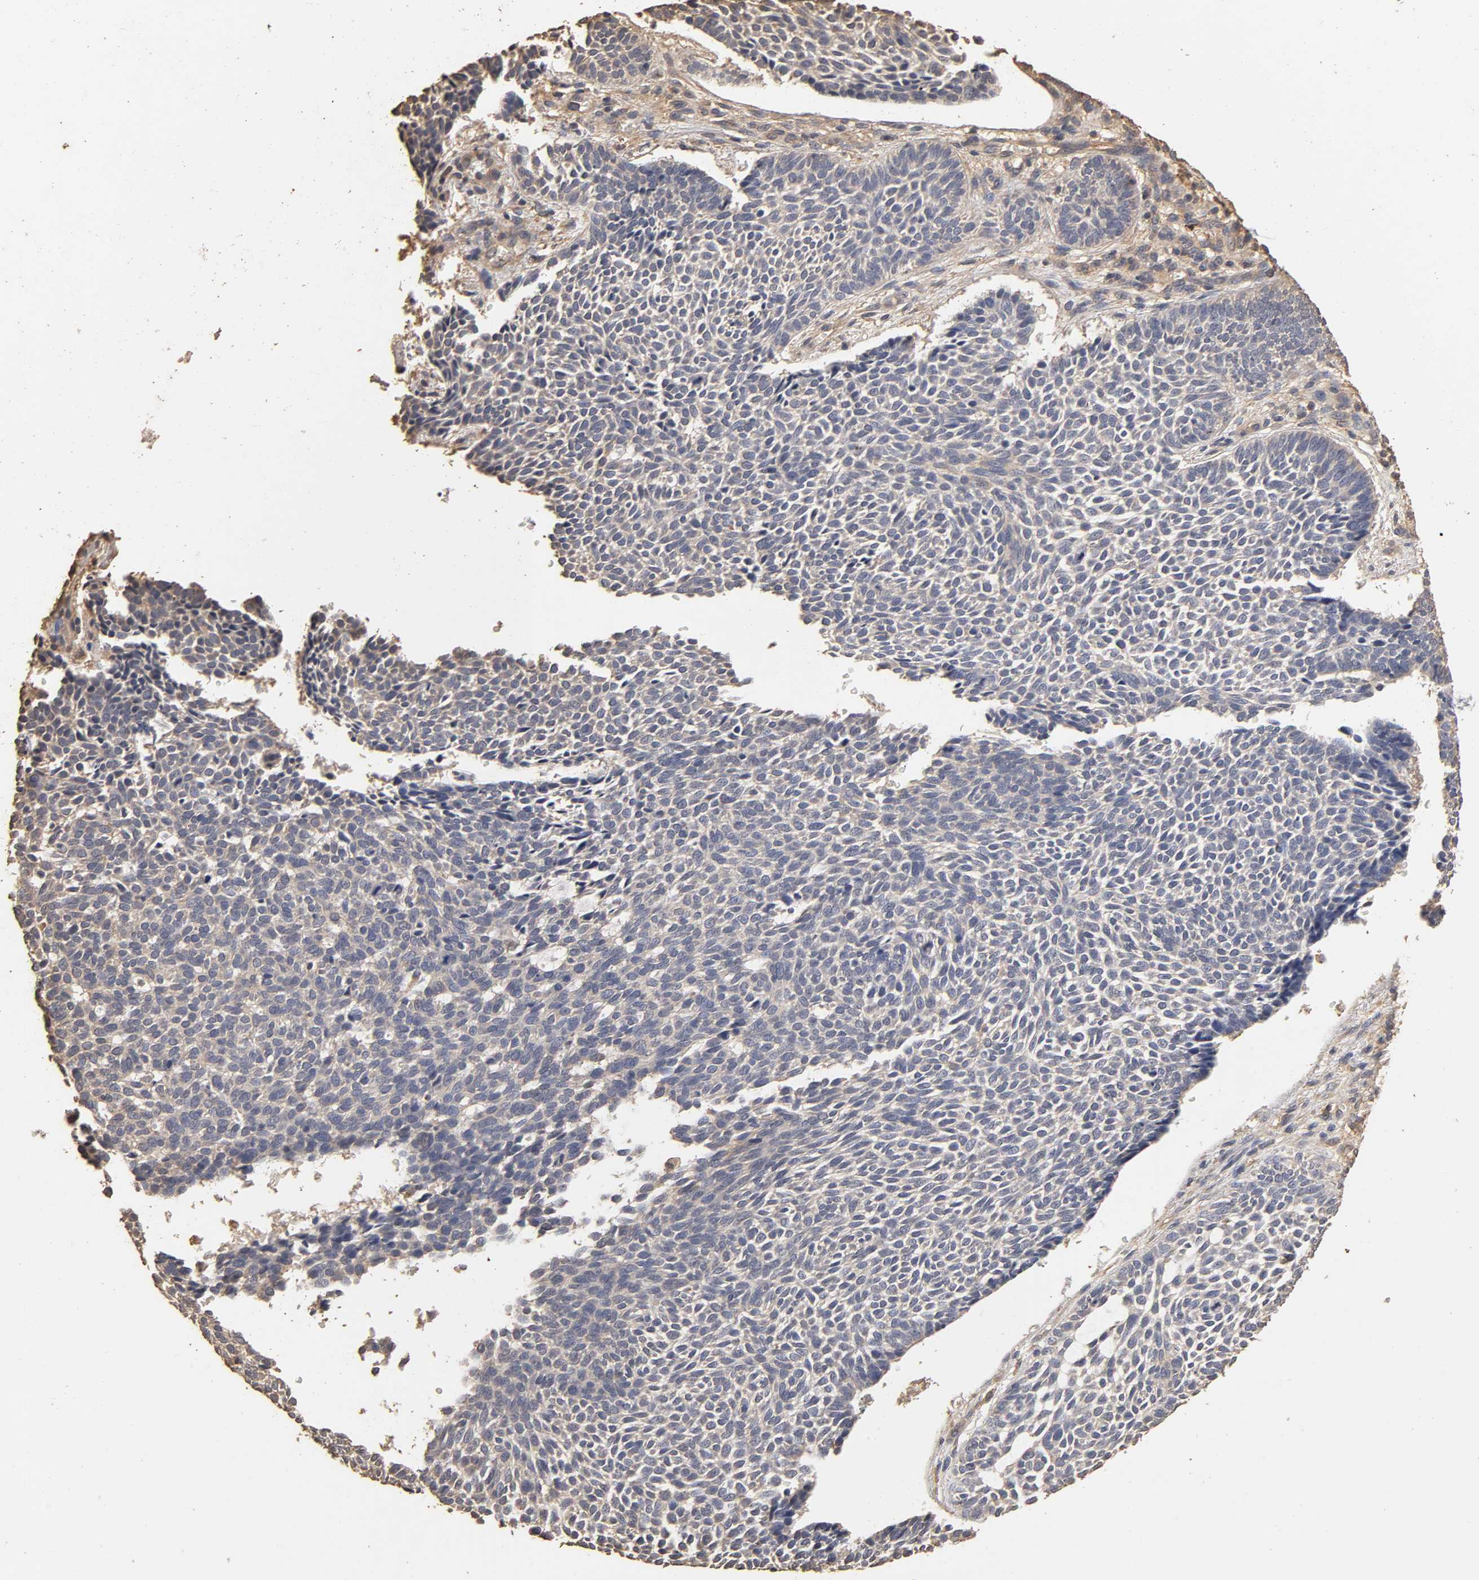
{"staining": {"intensity": "negative", "quantity": "none", "location": "none"}, "tissue": "skin cancer", "cell_type": "Tumor cells", "image_type": "cancer", "snomed": [{"axis": "morphology", "description": "Normal tissue, NOS"}, {"axis": "morphology", "description": "Basal cell carcinoma"}, {"axis": "topography", "description": "Skin"}], "caption": "This image is of skin cancer (basal cell carcinoma) stained with immunohistochemistry to label a protein in brown with the nuclei are counter-stained blue. There is no positivity in tumor cells. Nuclei are stained in blue.", "gene": "VSIG4", "patient": {"sex": "male", "age": 87}}